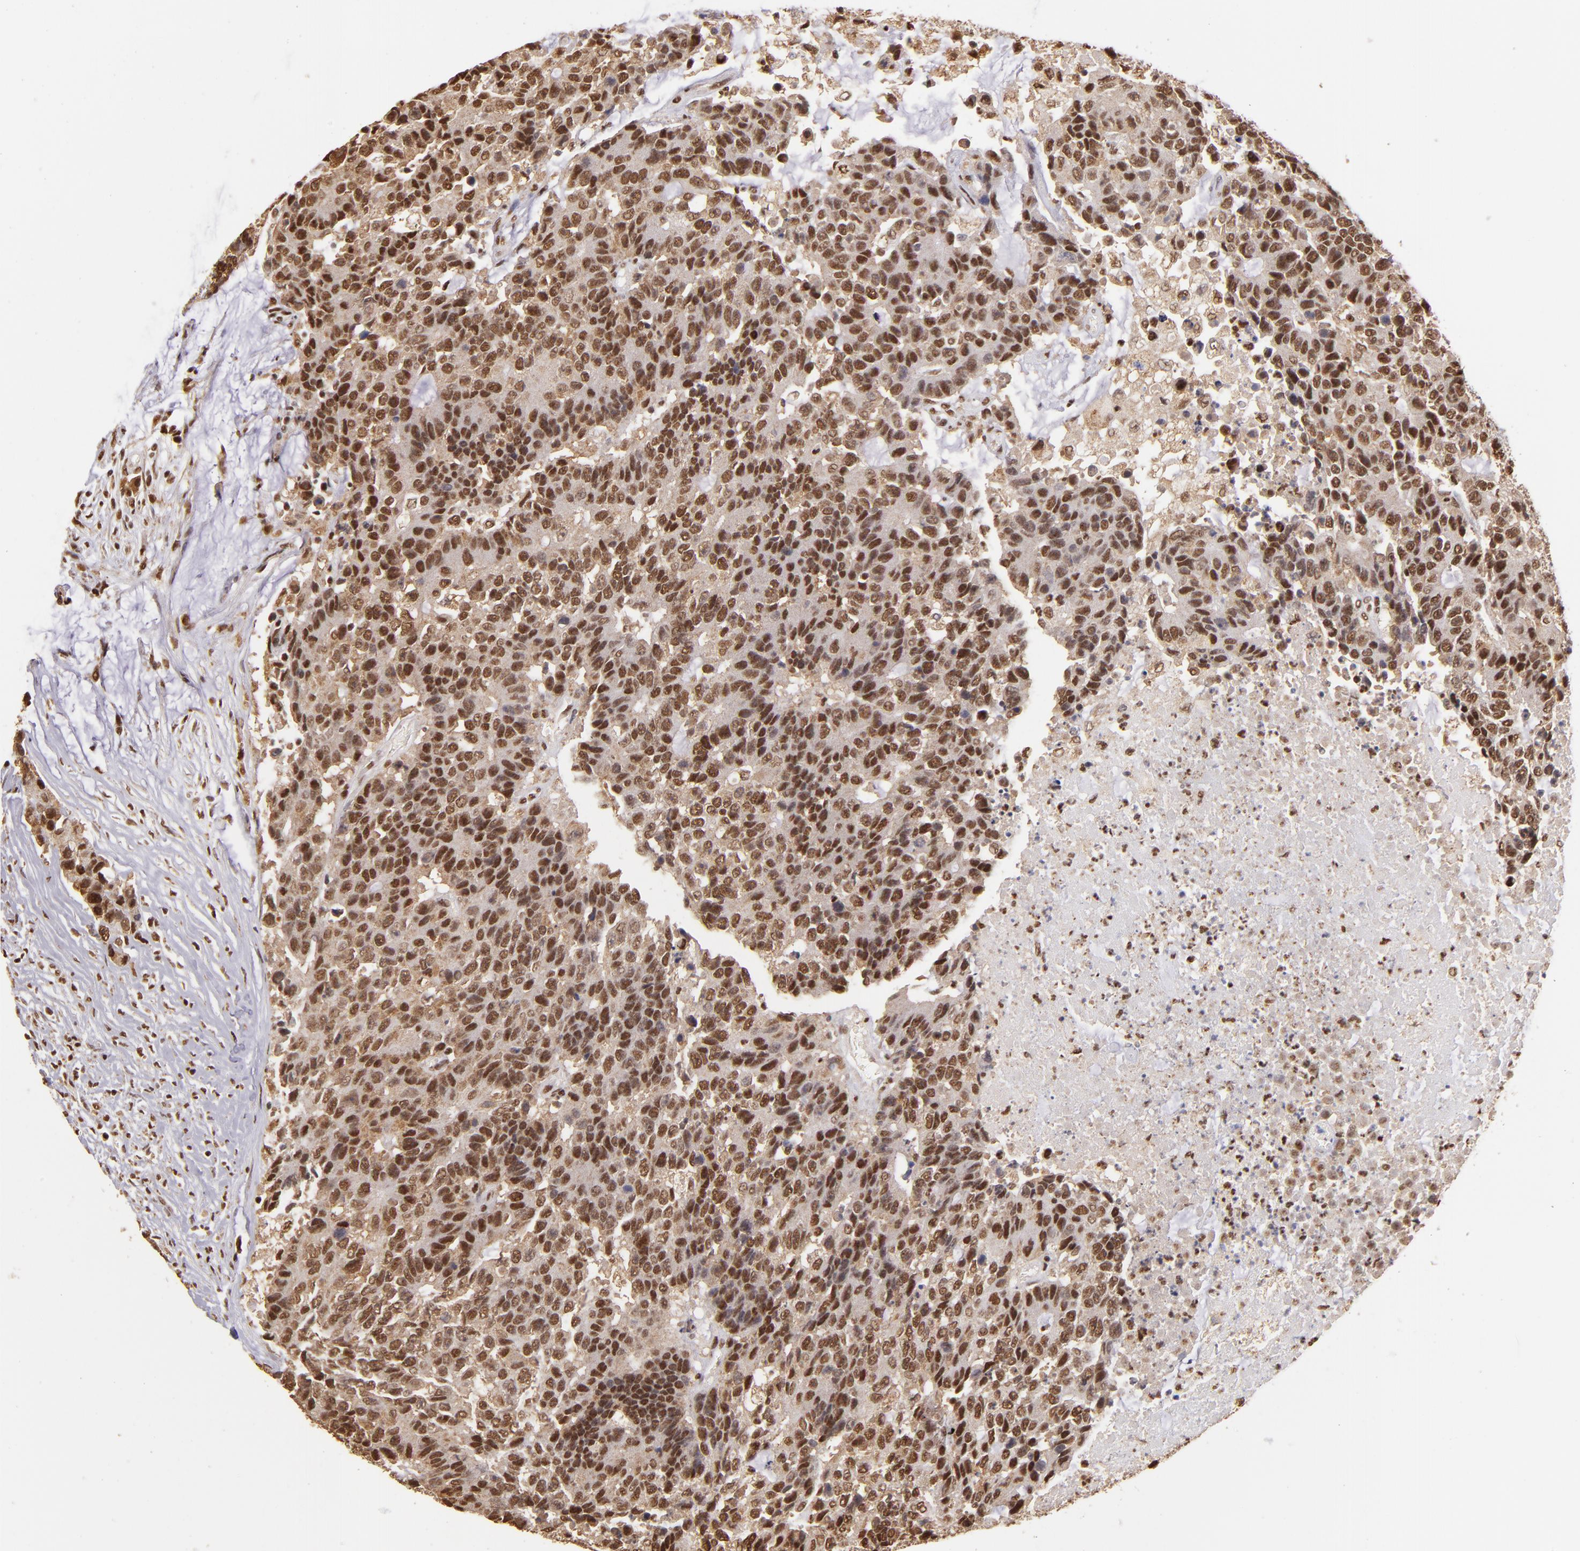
{"staining": {"intensity": "moderate", "quantity": ">75%", "location": "cytoplasmic/membranous,nuclear"}, "tissue": "colorectal cancer", "cell_type": "Tumor cells", "image_type": "cancer", "snomed": [{"axis": "morphology", "description": "Adenocarcinoma, NOS"}, {"axis": "topography", "description": "Colon"}], "caption": "There is medium levels of moderate cytoplasmic/membranous and nuclear positivity in tumor cells of colorectal cancer (adenocarcinoma), as demonstrated by immunohistochemical staining (brown color).", "gene": "SP1", "patient": {"sex": "female", "age": 86}}